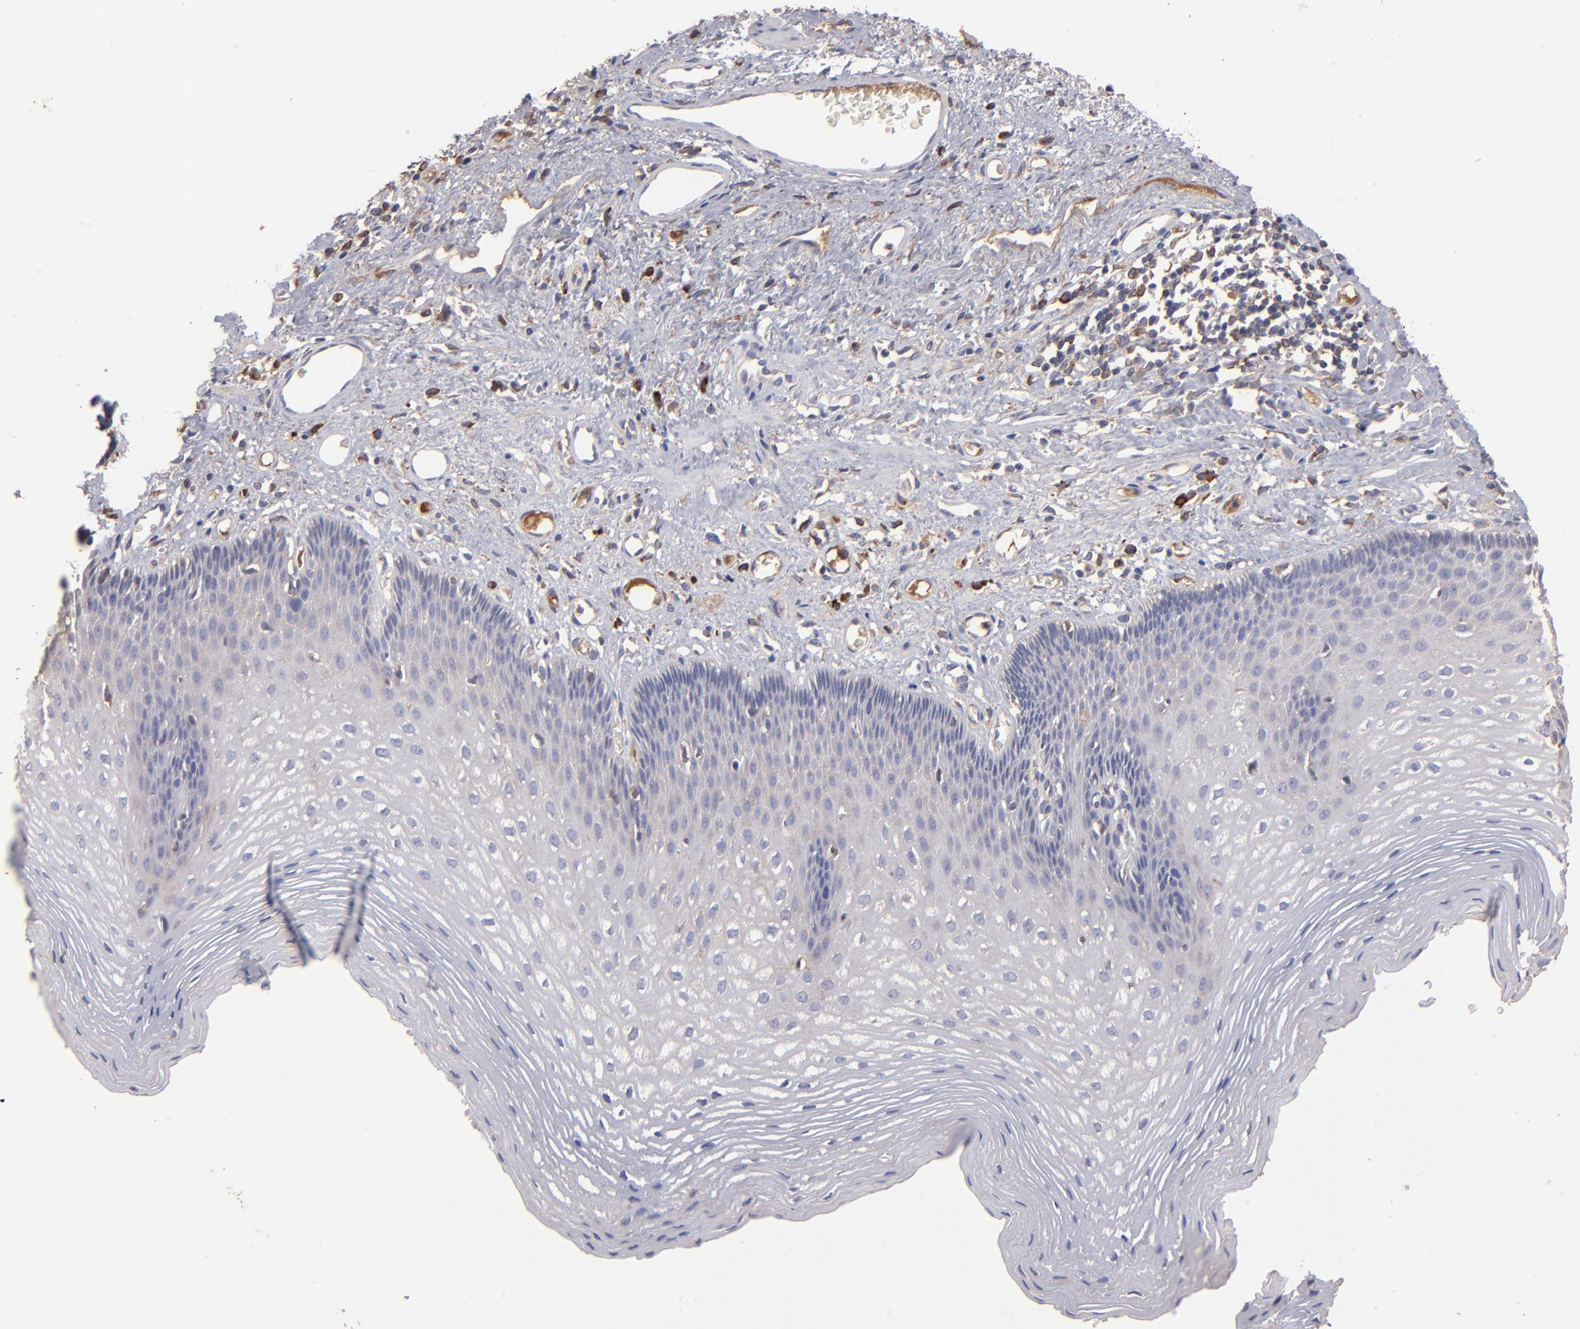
{"staining": {"intensity": "negative", "quantity": "none", "location": "none"}, "tissue": "esophagus", "cell_type": "Squamous epithelial cells", "image_type": "normal", "snomed": [{"axis": "morphology", "description": "Normal tissue, NOS"}, {"axis": "topography", "description": "Esophagus"}], "caption": "This is an IHC photomicrograph of benign human esophagus. There is no expression in squamous epithelial cells.", "gene": "NFKBIE", "patient": {"sex": "female", "age": 70}}